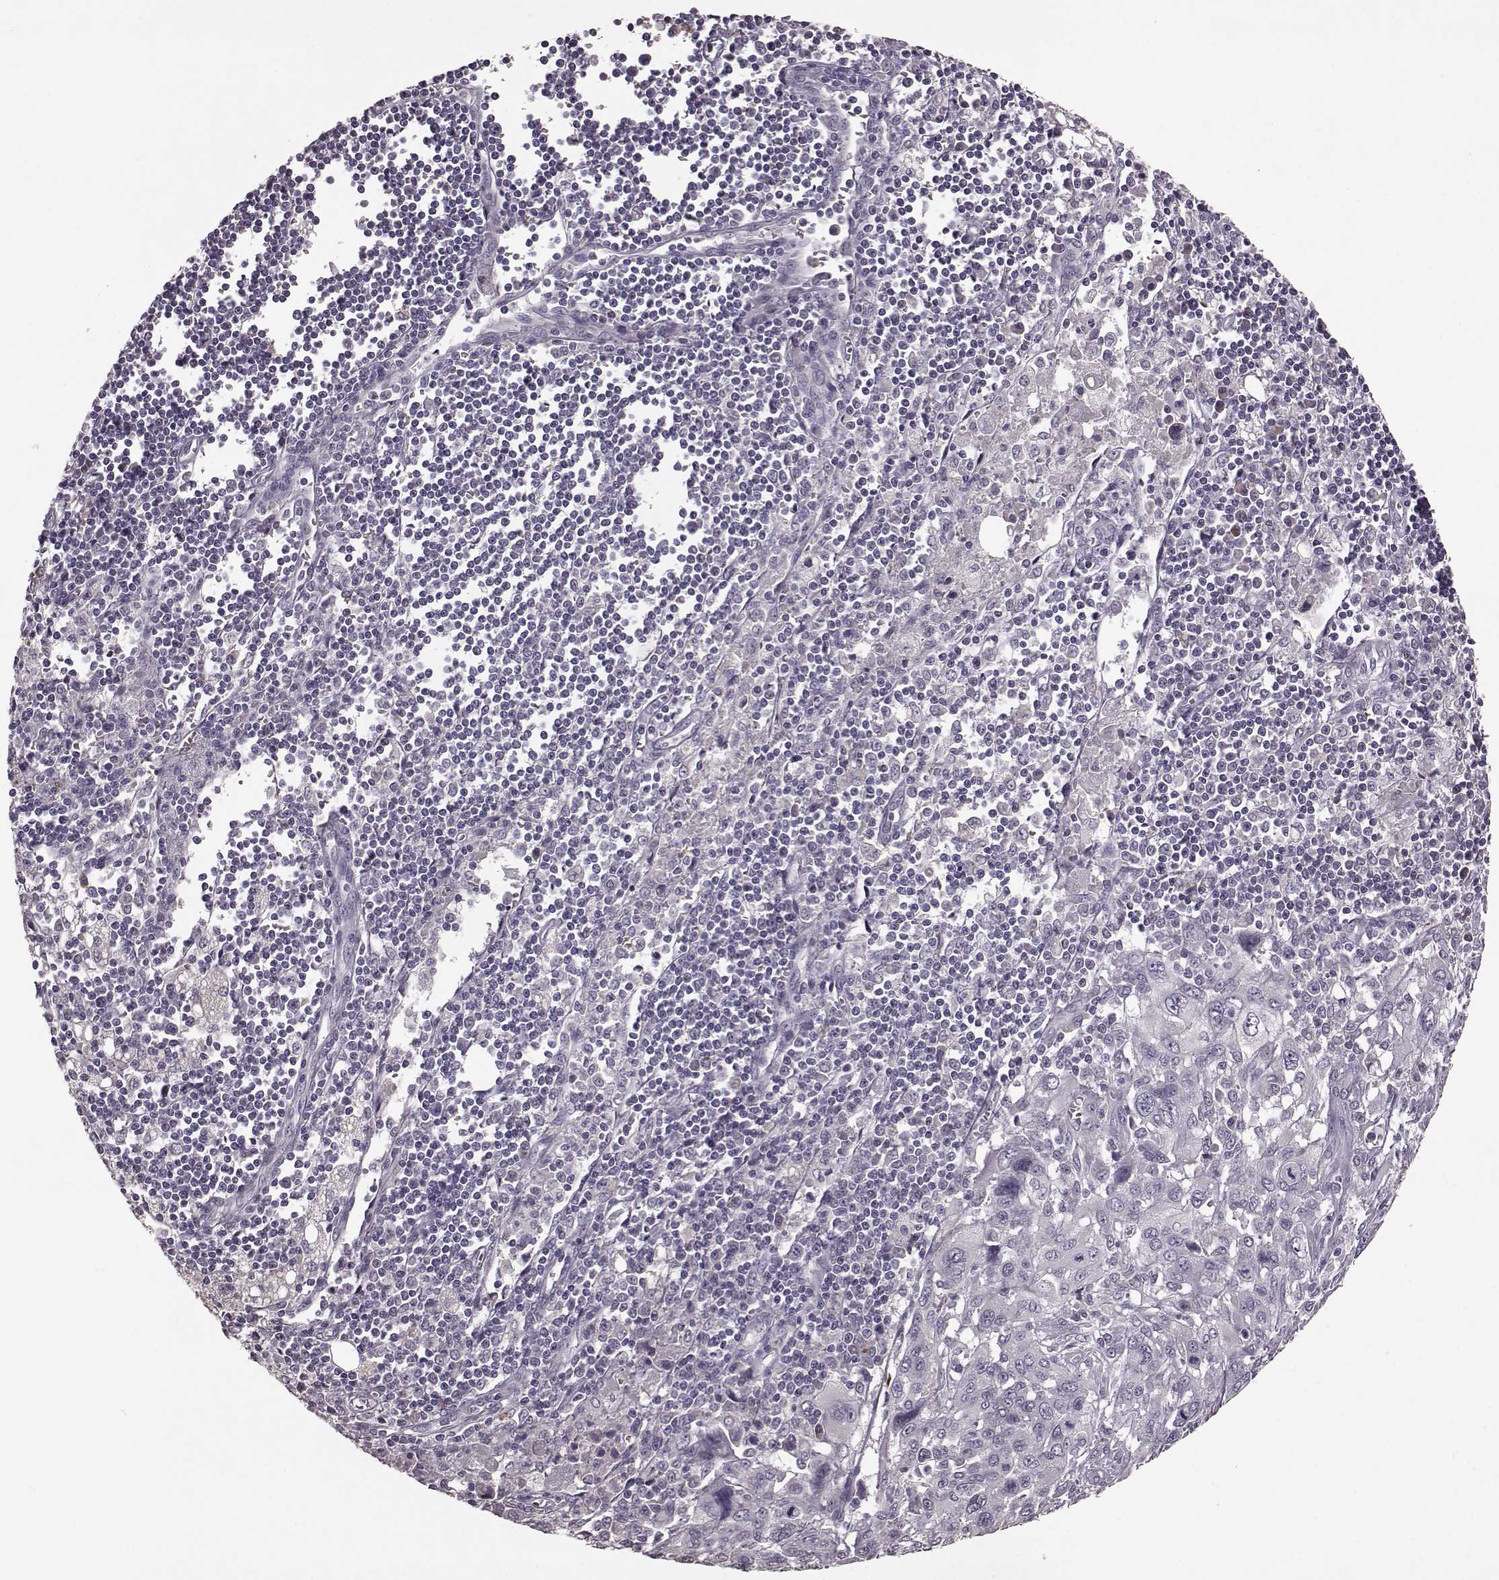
{"staining": {"intensity": "negative", "quantity": "none", "location": "none"}, "tissue": "pancreatic cancer", "cell_type": "Tumor cells", "image_type": "cancer", "snomed": [{"axis": "morphology", "description": "Adenocarcinoma, NOS"}, {"axis": "topography", "description": "Pancreas"}], "caption": "IHC of human pancreatic cancer (adenocarcinoma) exhibits no positivity in tumor cells.", "gene": "SLC52A3", "patient": {"sex": "male", "age": 47}}